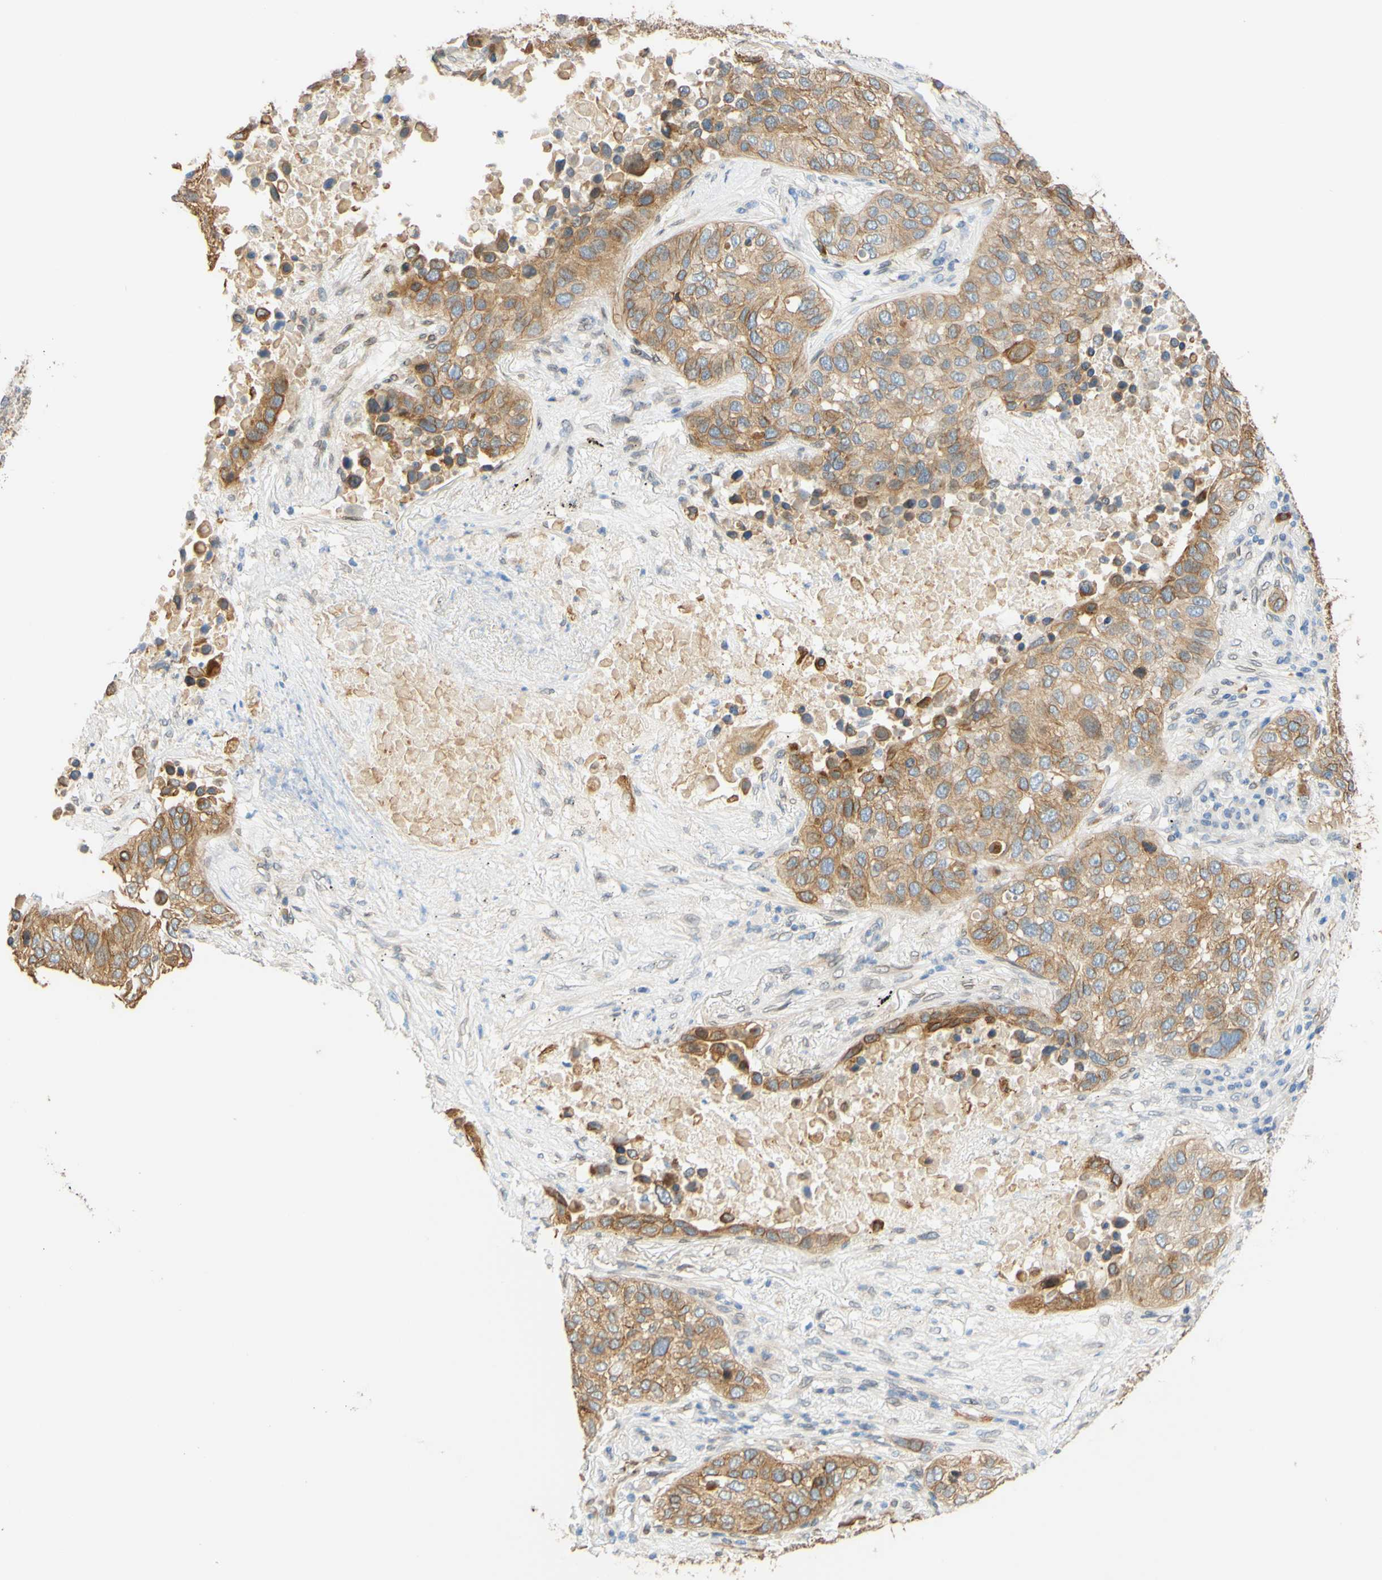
{"staining": {"intensity": "moderate", "quantity": ">75%", "location": "cytoplasmic/membranous"}, "tissue": "lung cancer", "cell_type": "Tumor cells", "image_type": "cancer", "snomed": [{"axis": "morphology", "description": "Squamous cell carcinoma, NOS"}, {"axis": "topography", "description": "Lung"}], "caption": "A micrograph showing moderate cytoplasmic/membranous staining in about >75% of tumor cells in squamous cell carcinoma (lung), as visualized by brown immunohistochemical staining.", "gene": "ENDOD1", "patient": {"sex": "male", "age": 57}}